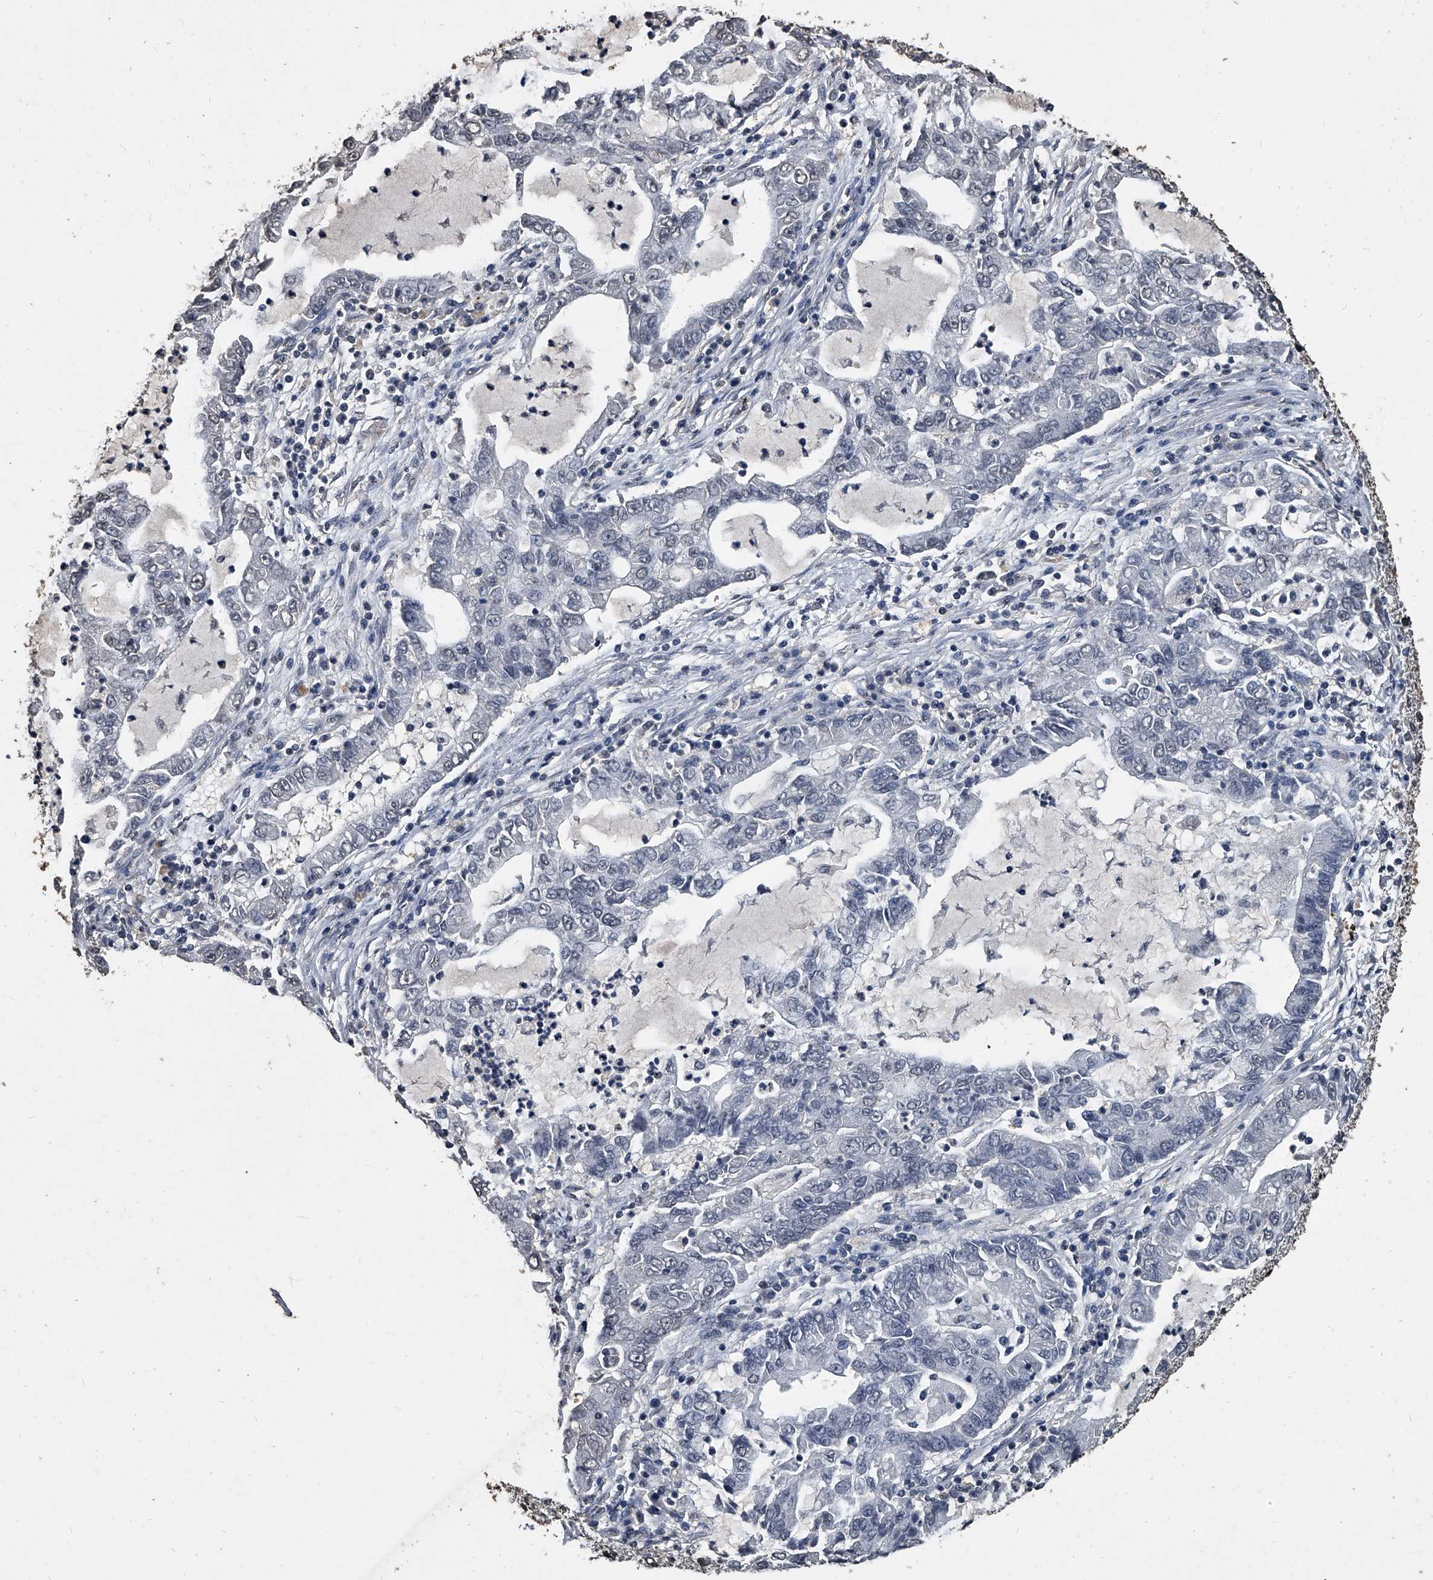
{"staining": {"intensity": "negative", "quantity": "none", "location": "none"}, "tissue": "lung cancer", "cell_type": "Tumor cells", "image_type": "cancer", "snomed": [{"axis": "morphology", "description": "Adenocarcinoma, NOS"}, {"axis": "topography", "description": "Lung"}], "caption": "Tumor cells are negative for protein expression in human lung adenocarcinoma. (IHC, brightfield microscopy, high magnification).", "gene": "MATR3", "patient": {"sex": "female", "age": 51}}